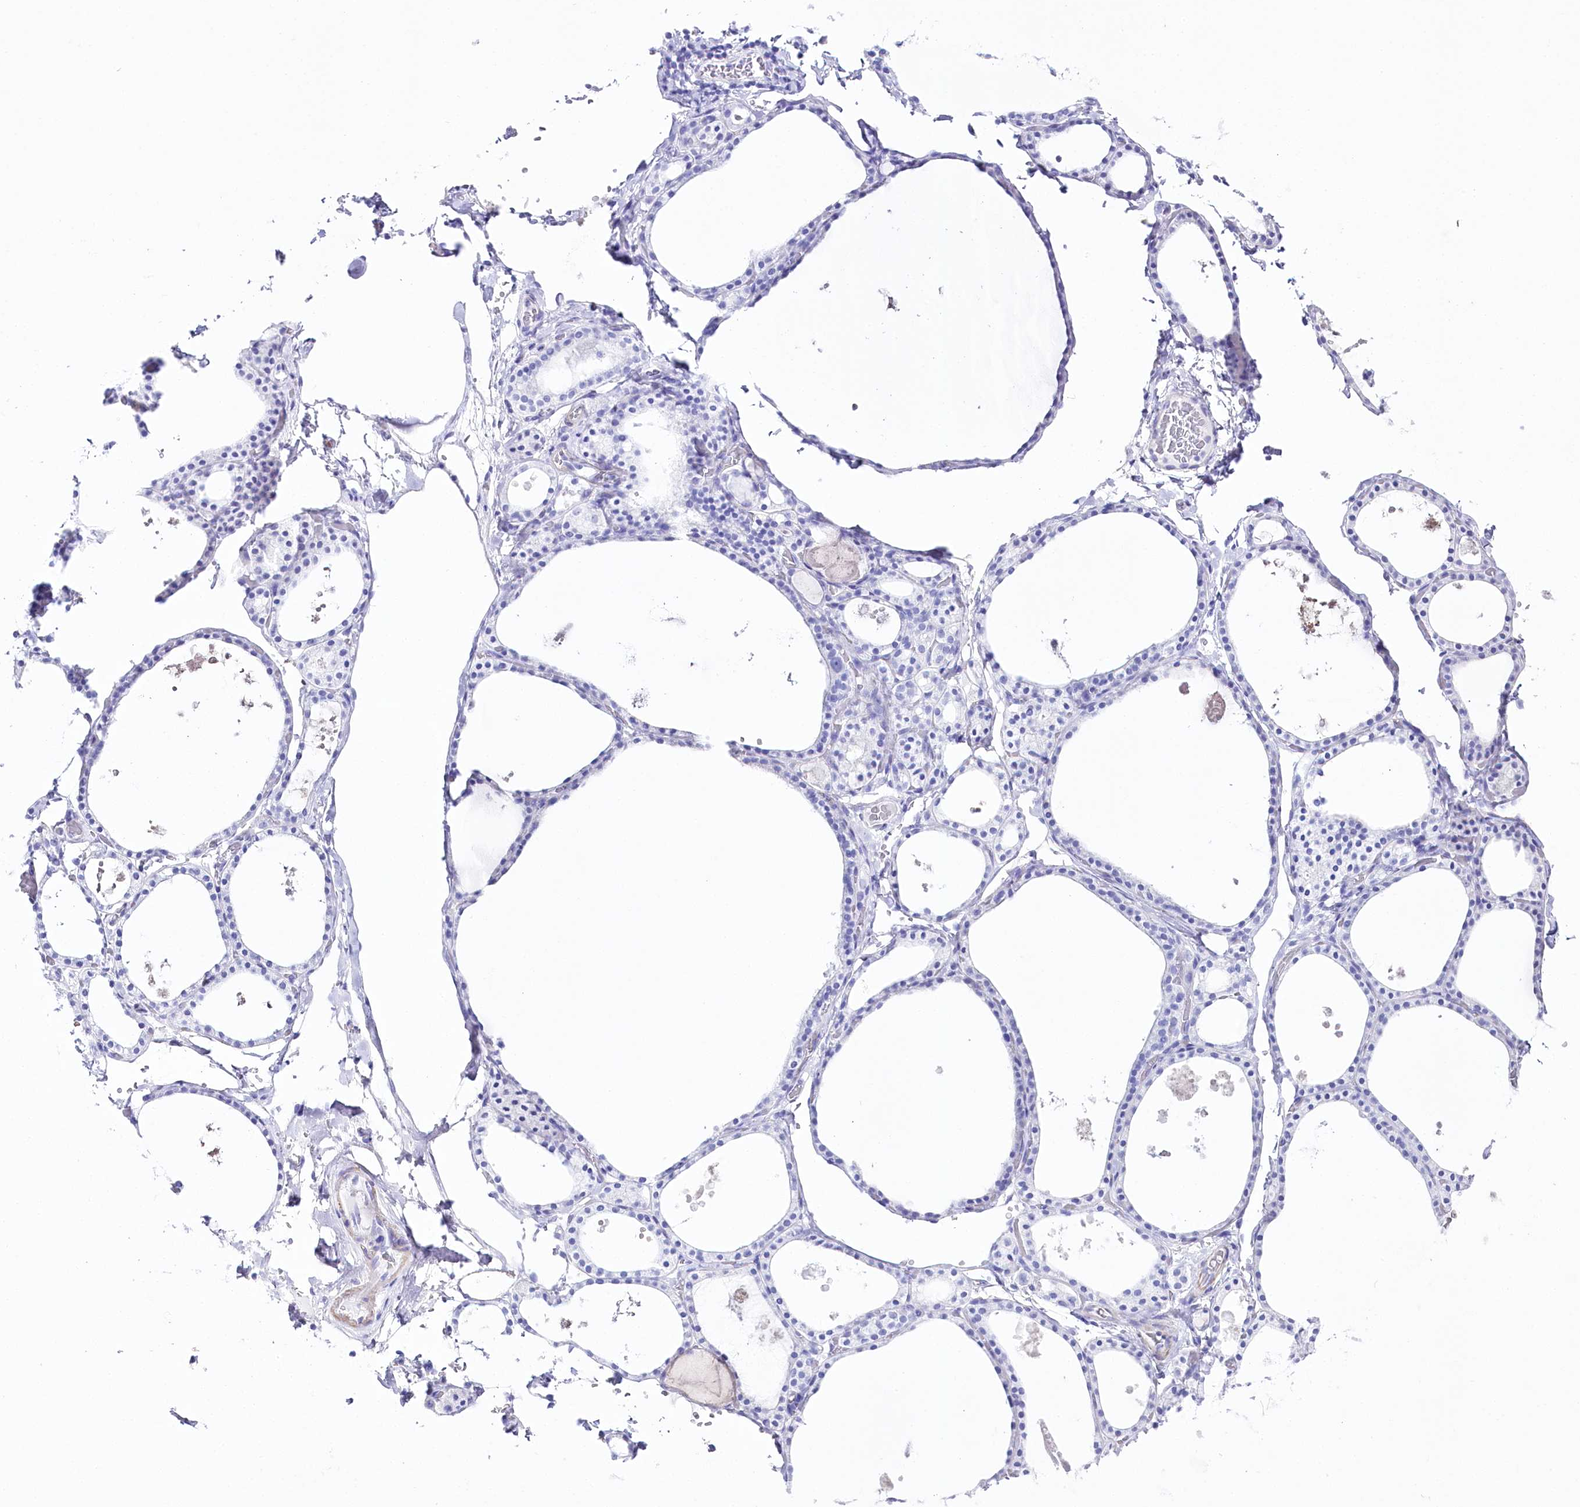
{"staining": {"intensity": "negative", "quantity": "none", "location": "none"}, "tissue": "thyroid gland", "cell_type": "Glandular cells", "image_type": "normal", "snomed": [{"axis": "morphology", "description": "Normal tissue, NOS"}, {"axis": "topography", "description": "Thyroid gland"}], "caption": "The image exhibits no staining of glandular cells in benign thyroid gland. (DAB (3,3'-diaminobenzidine) immunohistochemistry with hematoxylin counter stain).", "gene": "CSN3", "patient": {"sex": "male", "age": 56}}